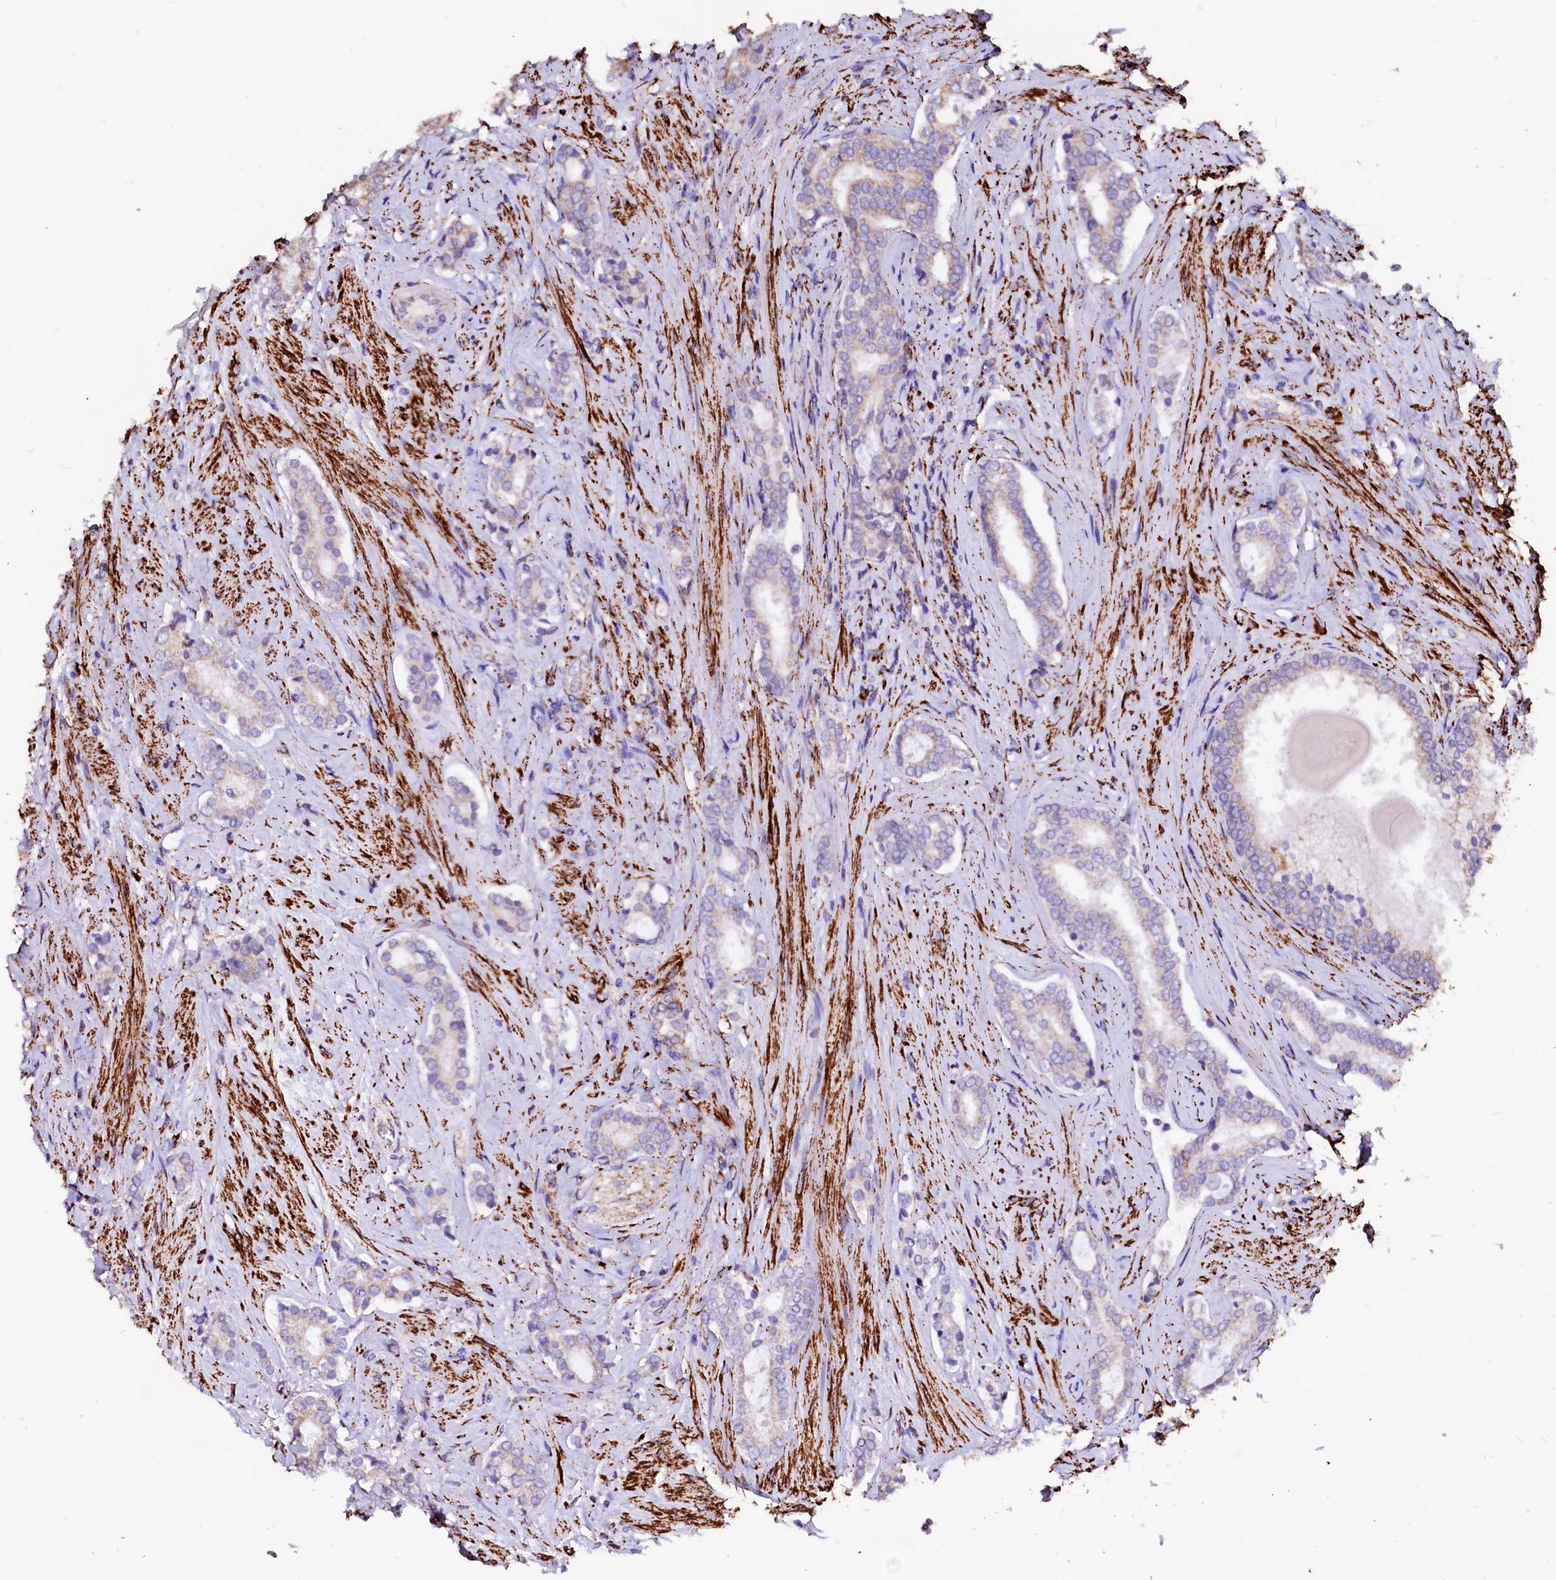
{"staining": {"intensity": "weak", "quantity": "<25%", "location": "cytoplasmic/membranous"}, "tissue": "prostate cancer", "cell_type": "Tumor cells", "image_type": "cancer", "snomed": [{"axis": "morphology", "description": "Adenocarcinoma, High grade"}, {"axis": "topography", "description": "Prostate"}], "caption": "DAB (3,3'-diaminobenzidine) immunohistochemical staining of adenocarcinoma (high-grade) (prostate) demonstrates no significant expression in tumor cells. The staining was performed using DAB (3,3'-diaminobenzidine) to visualize the protein expression in brown, while the nuclei were stained in blue with hematoxylin (Magnification: 20x).", "gene": "MAOB", "patient": {"sex": "male", "age": 63}}